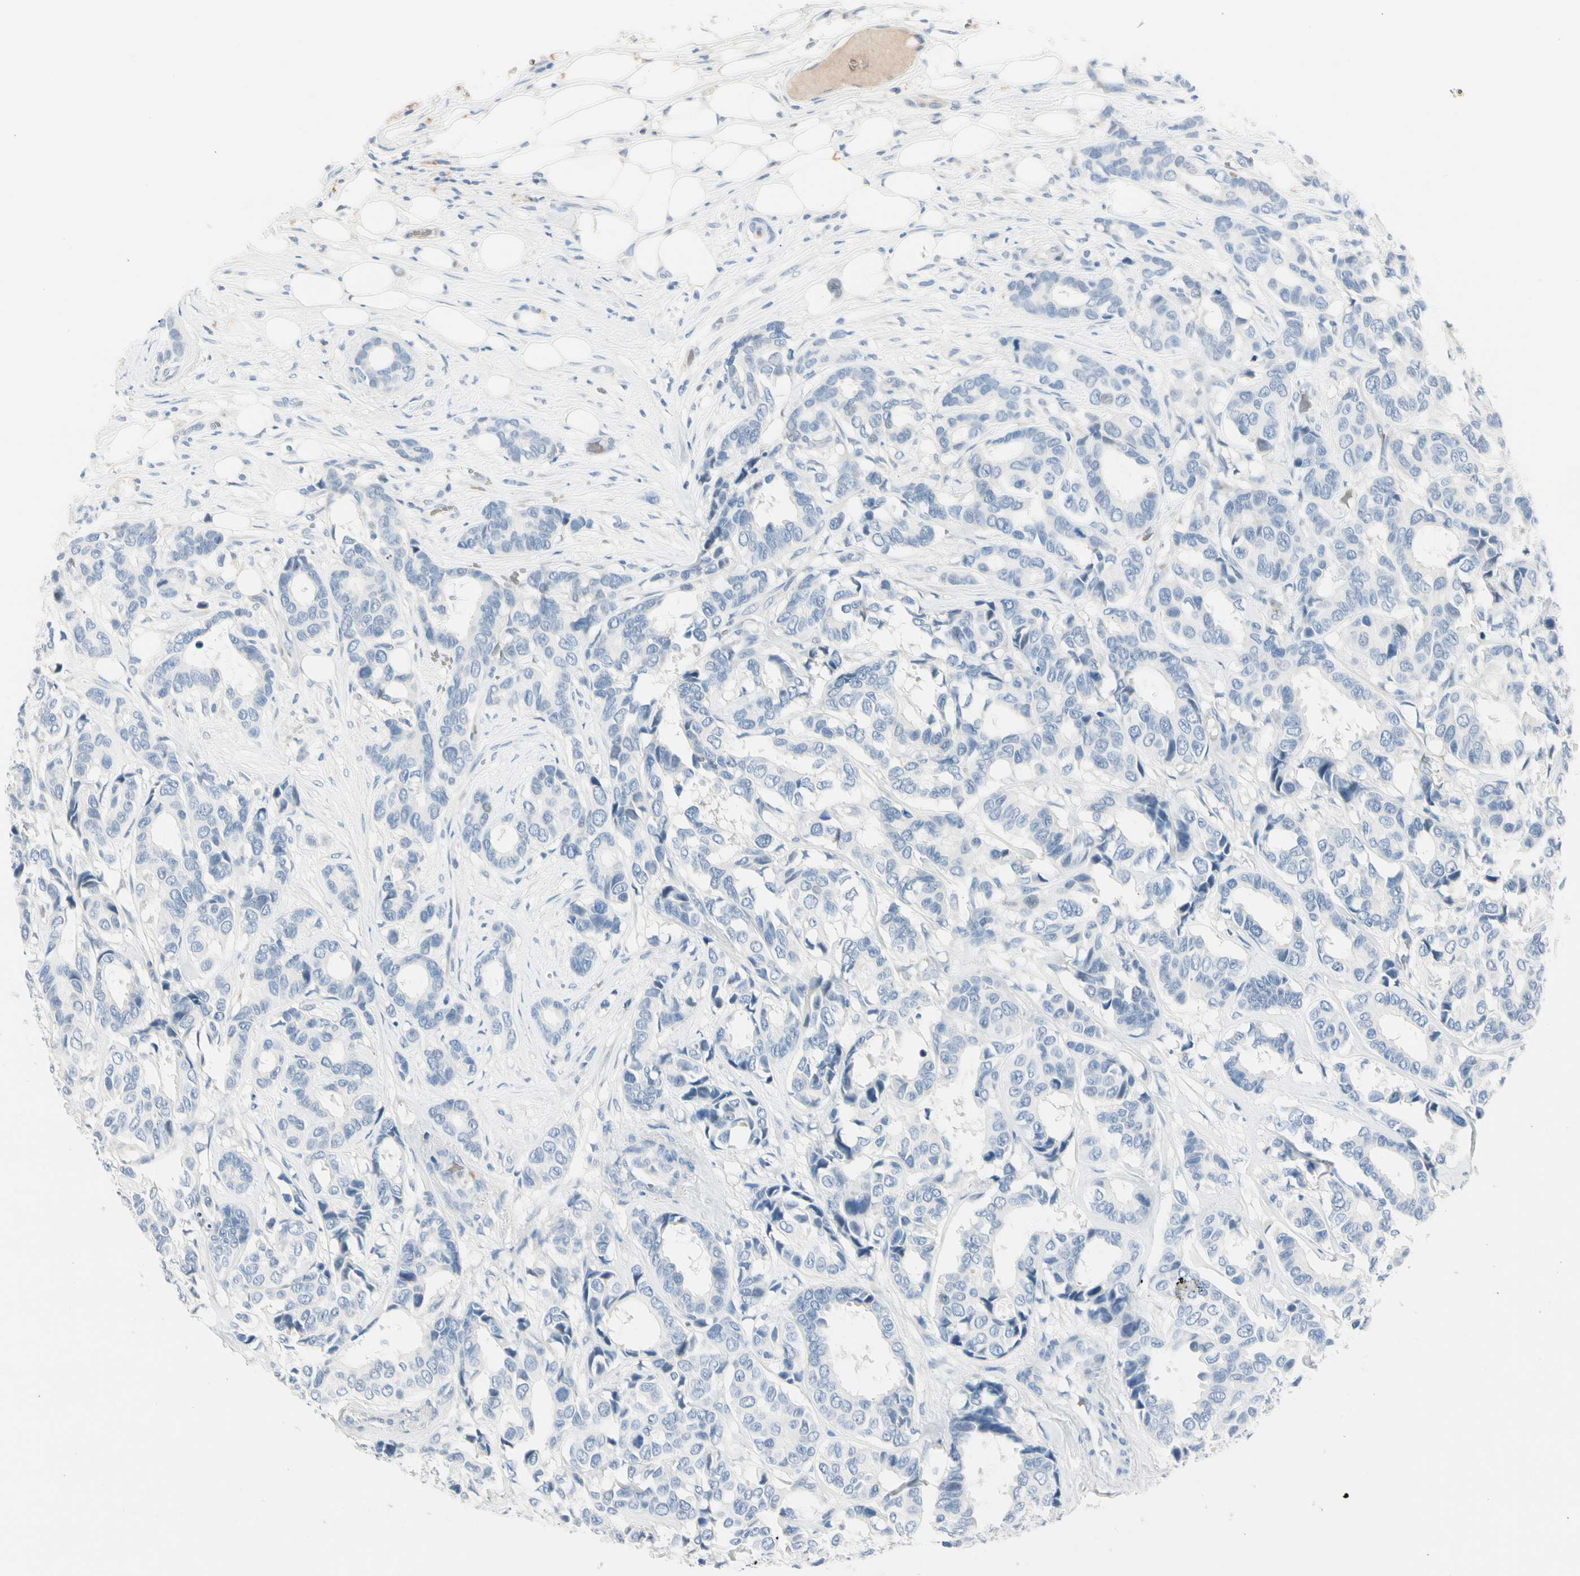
{"staining": {"intensity": "negative", "quantity": "none", "location": "none"}, "tissue": "breast cancer", "cell_type": "Tumor cells", "image_type": "cancer", "snomed": [{"axis": "morphology", "description": "Duct carcinoma"}, {"axis": "topography", "description": "Breast"}], "caption": "There is no significant positivity in tumor cells of invasive ductal carcinoma (breast).", "gene": "CA1", "patient": {"sex": "female", "age": 87}}